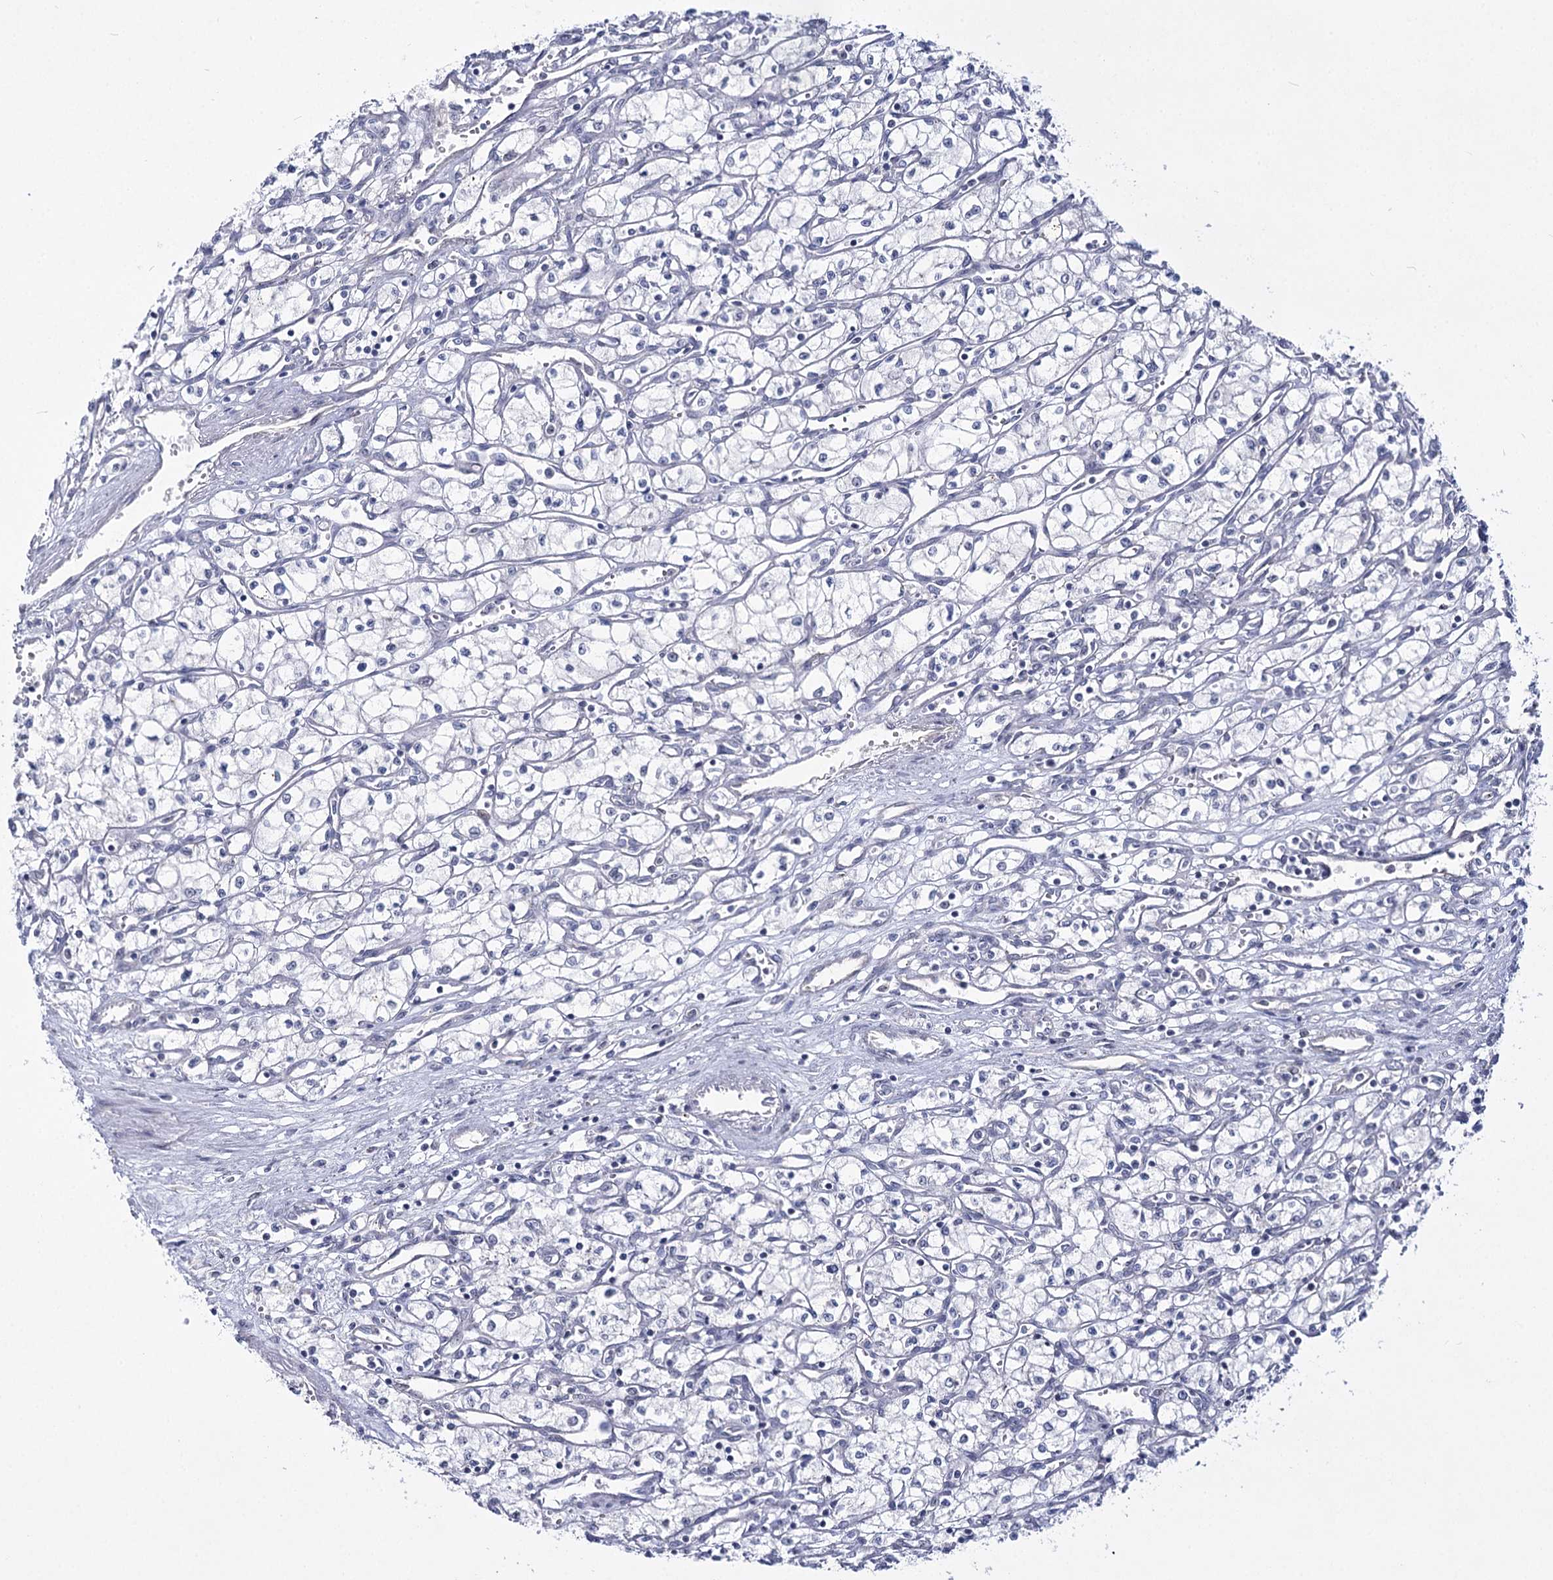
{"staining": {"intensity": "negative", "quantity": "none", "location": "none"}, "tissue": "renal cancer", "cell_type": "Tumor cells", "image_type": "cancer", "snomed": [{"axis": "morphology", "description": "Adenocarcinoma, NOS"}, {"axis": "topography", "description": "Kidney"}], "caption": "A high-resolution photomicrograph shows IHC staining of renal cancer, which displays no significant staining in tumor cells.", "gene": "ATP10B", "patient": {"sex": "male", "age": 59}}